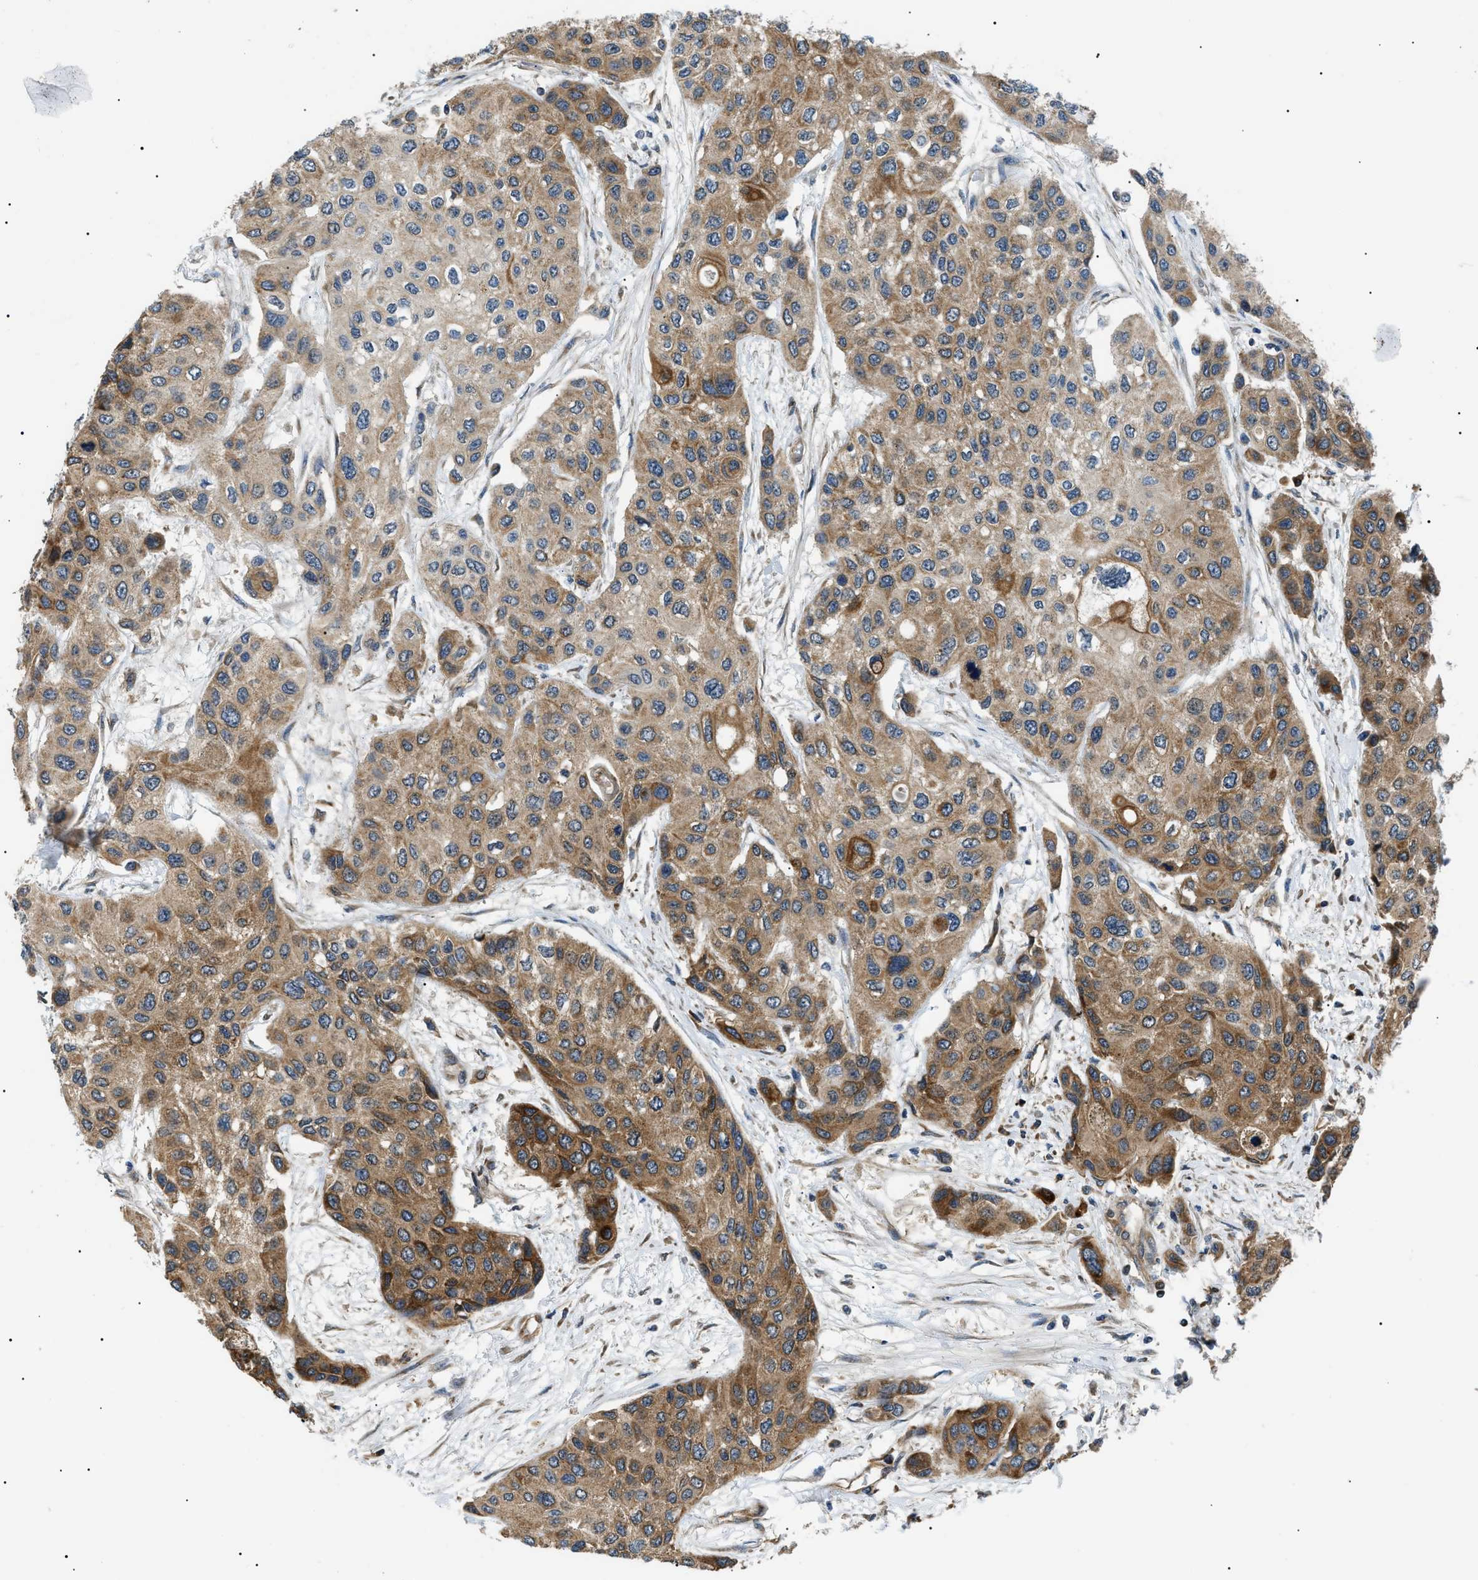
{"staining": {"intensity": "moderate", "quantity": ">75%", "location": "cytoplasmic/membranous"}, "tissue": "urothelial cancer", "cell_type": "Tumor cells", "image_type": "cancer", "snomed": [{"axis": "morphology", "description": "Urothelial carcinoma, High grade"}, {"axis": "topography", "description": "Urinary bladder"}], "caption": "Protein expression analysis of human urothelial carcinoma (high-grade) reveals moderate cytoplasmic/membranous staining in about >75% of tumor cells. Using DAB (brown) and hematoxylin (blue) stains, captured at high magnification using brightfield microscopy.", "gene": "SRPK1", "patient": {"sex": "female", "age": 56}}